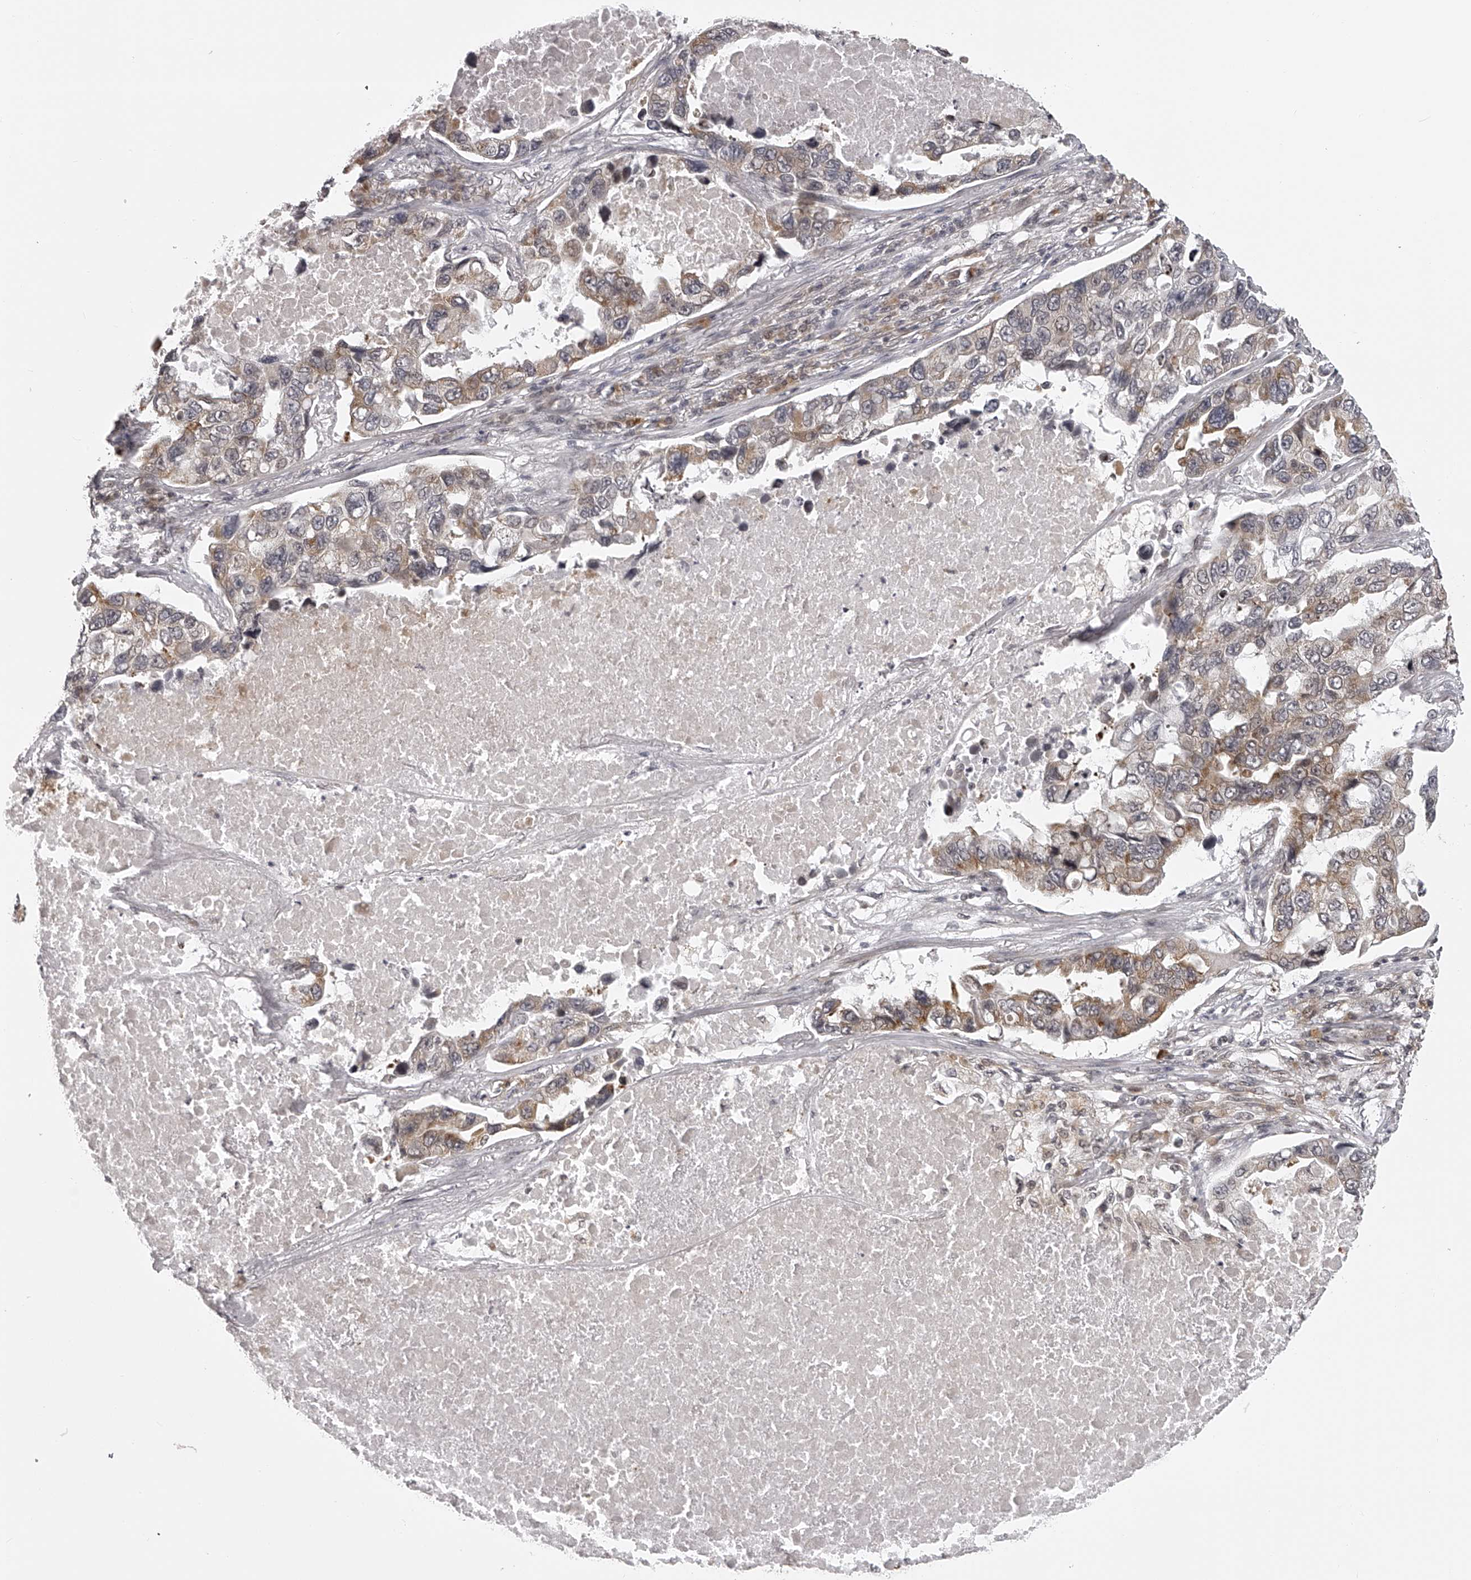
{"staining": {"intensity": "weak", "quantity": "25%-75%", "location": "cytoplasmic/membranous,nuclear"}, "tissue": "lung cancer", "cell_type": "Tumor cells", "image_type": "cancer", "snomed": [{"axis": "morphology", "description": "Adenocarcinoma, NOS"}, {"axis": "topography", "description": "Lung"}], "caption": "The photomicrograph reveals immunohistochemical staining of lung cancer. There is weak cytoplasmic/membranous and nuclear positivity is appreciated in about 25%-75% of tumor cells.", "gene": "ODF2L", "patient": {"sex": "male", "age": 64}}